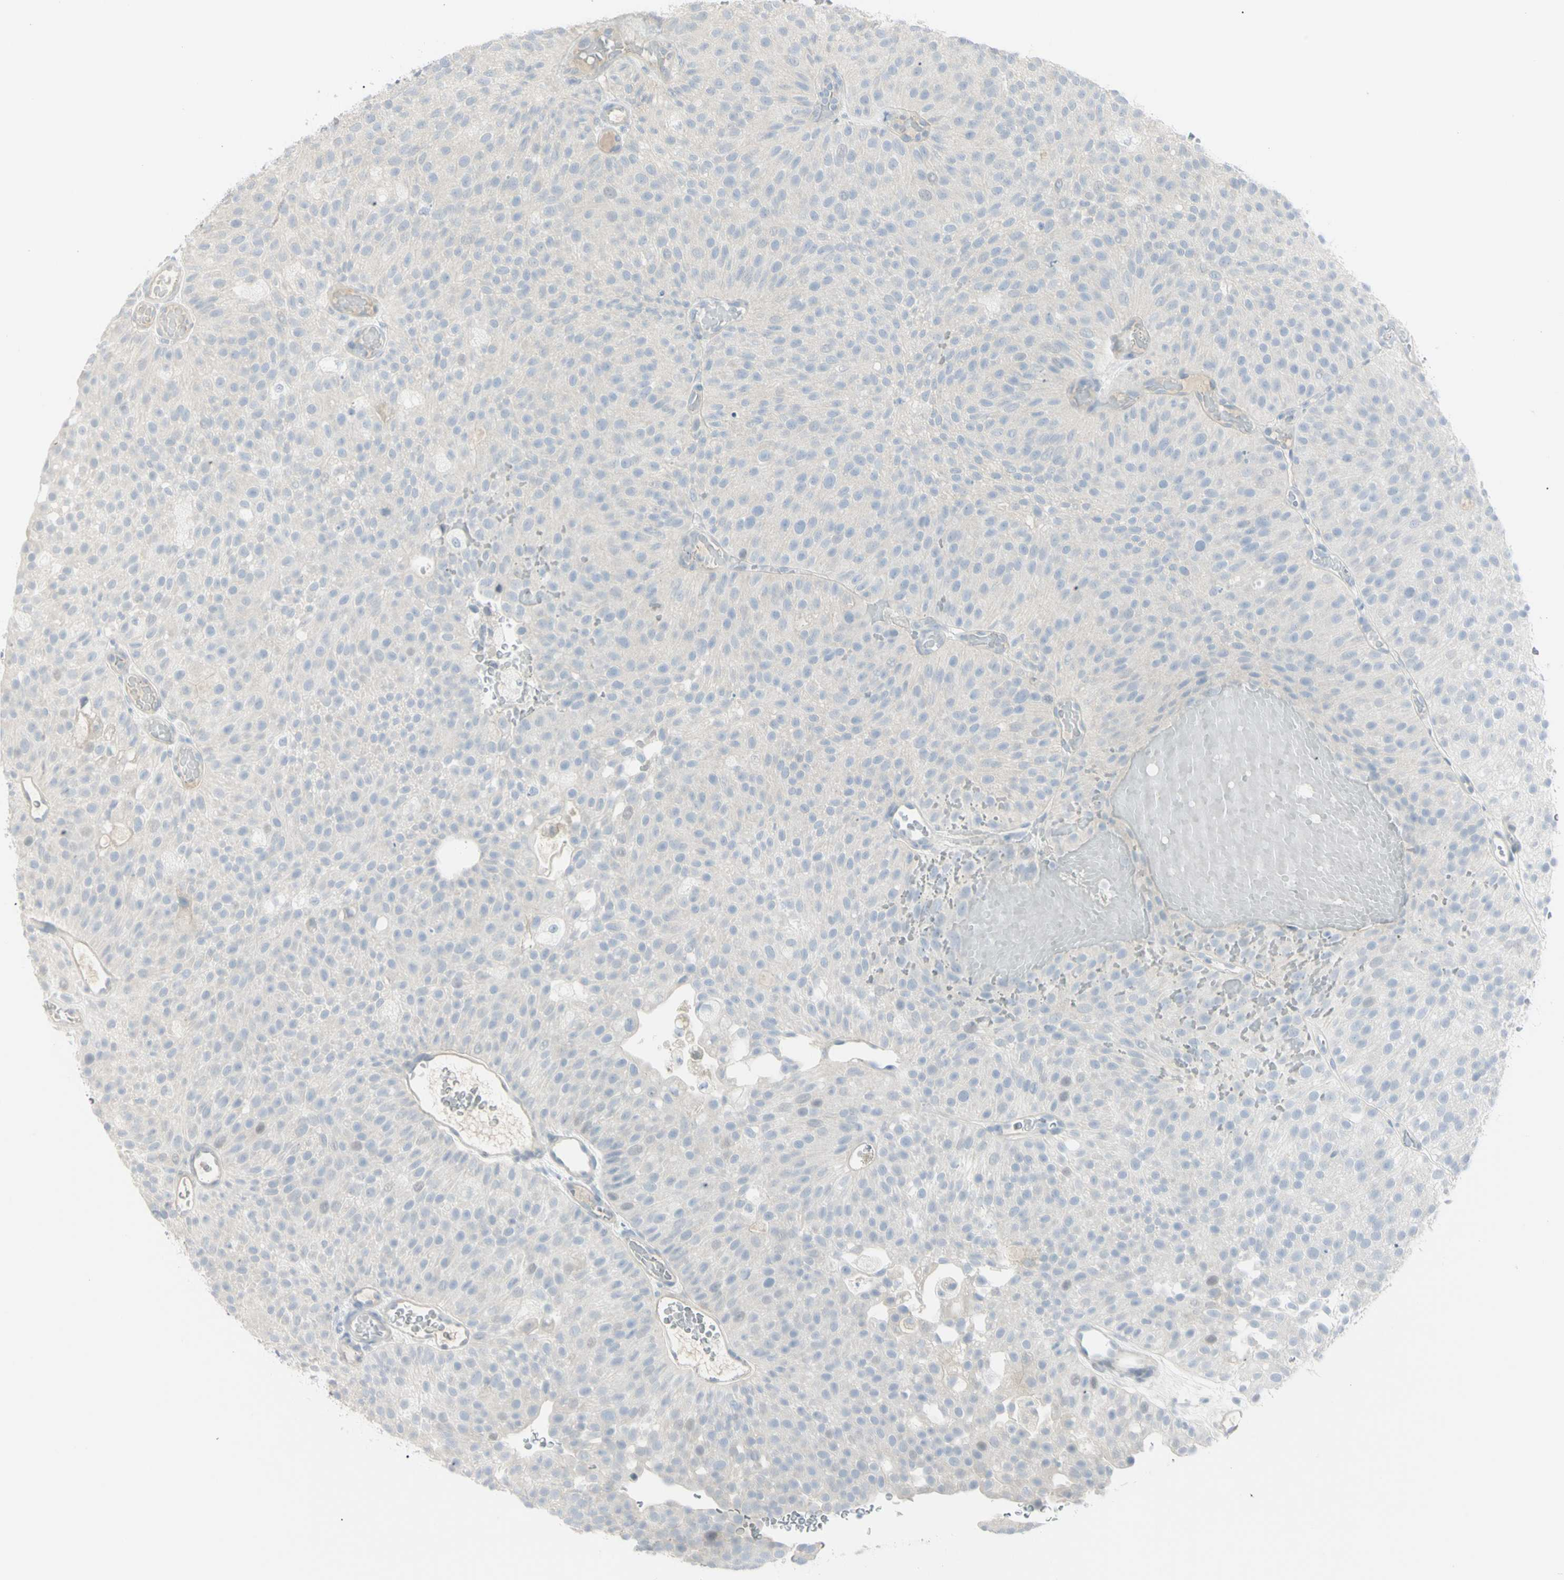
{"staining": {"intensity": "negative", "quantity": "none", "location": "none"}, "tissue": "urothelial cancer", "cell_type": "Tumor cells", "image_type": "cancer", "snomed": [{"axis": "morphology", "description": "Urothelial carcinoma, Low grade"}, {"axis": "topography", "description": "Urinary bladder"}], "caption": "Immunohistochemistry (IHC) photomicrograph of neoplastic tissue: human urothelial cancer stained with DAB (3,3'-diaminobenzidine) demonstrates no significant protein staining in tumor cells.", "gene": "PIP", "patient": {"sex": "male", "age": 78}}